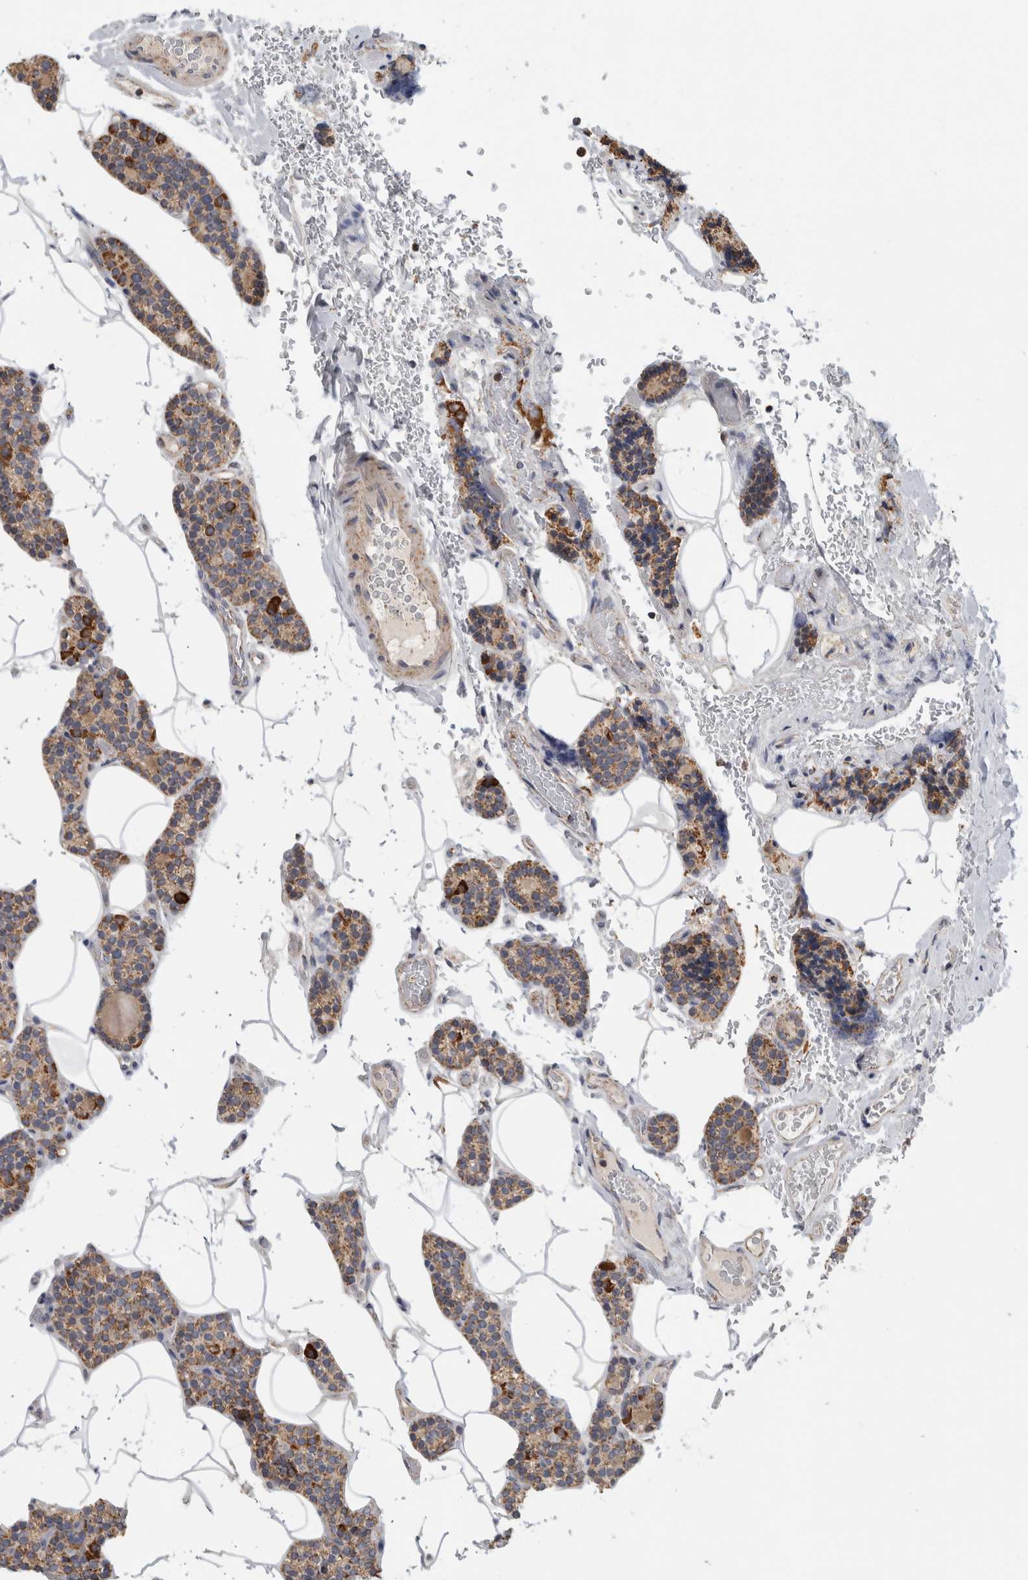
{"staining": {"intensity": "moderate", "quantity": ">75%", "location": "cytoplasmic/membranous"}, "tissue": "parathyroid gland", "cell_type": "Glandular cells", "image_type": "normal", "snomed": [{"axis": "morphology", "description": "Normal tissue, NOS"}, {"axis": "topography", "description": "Parathyroid gland"}], "caption": "Parathyroid gland stained with immunohistochemistry (IHC) demonstrates moderate cytoplasmic/membranous expression in about >75% of glandular cells.", "gene": "ST8SIA1", "patient": {"sex": "male", "age": 52}}